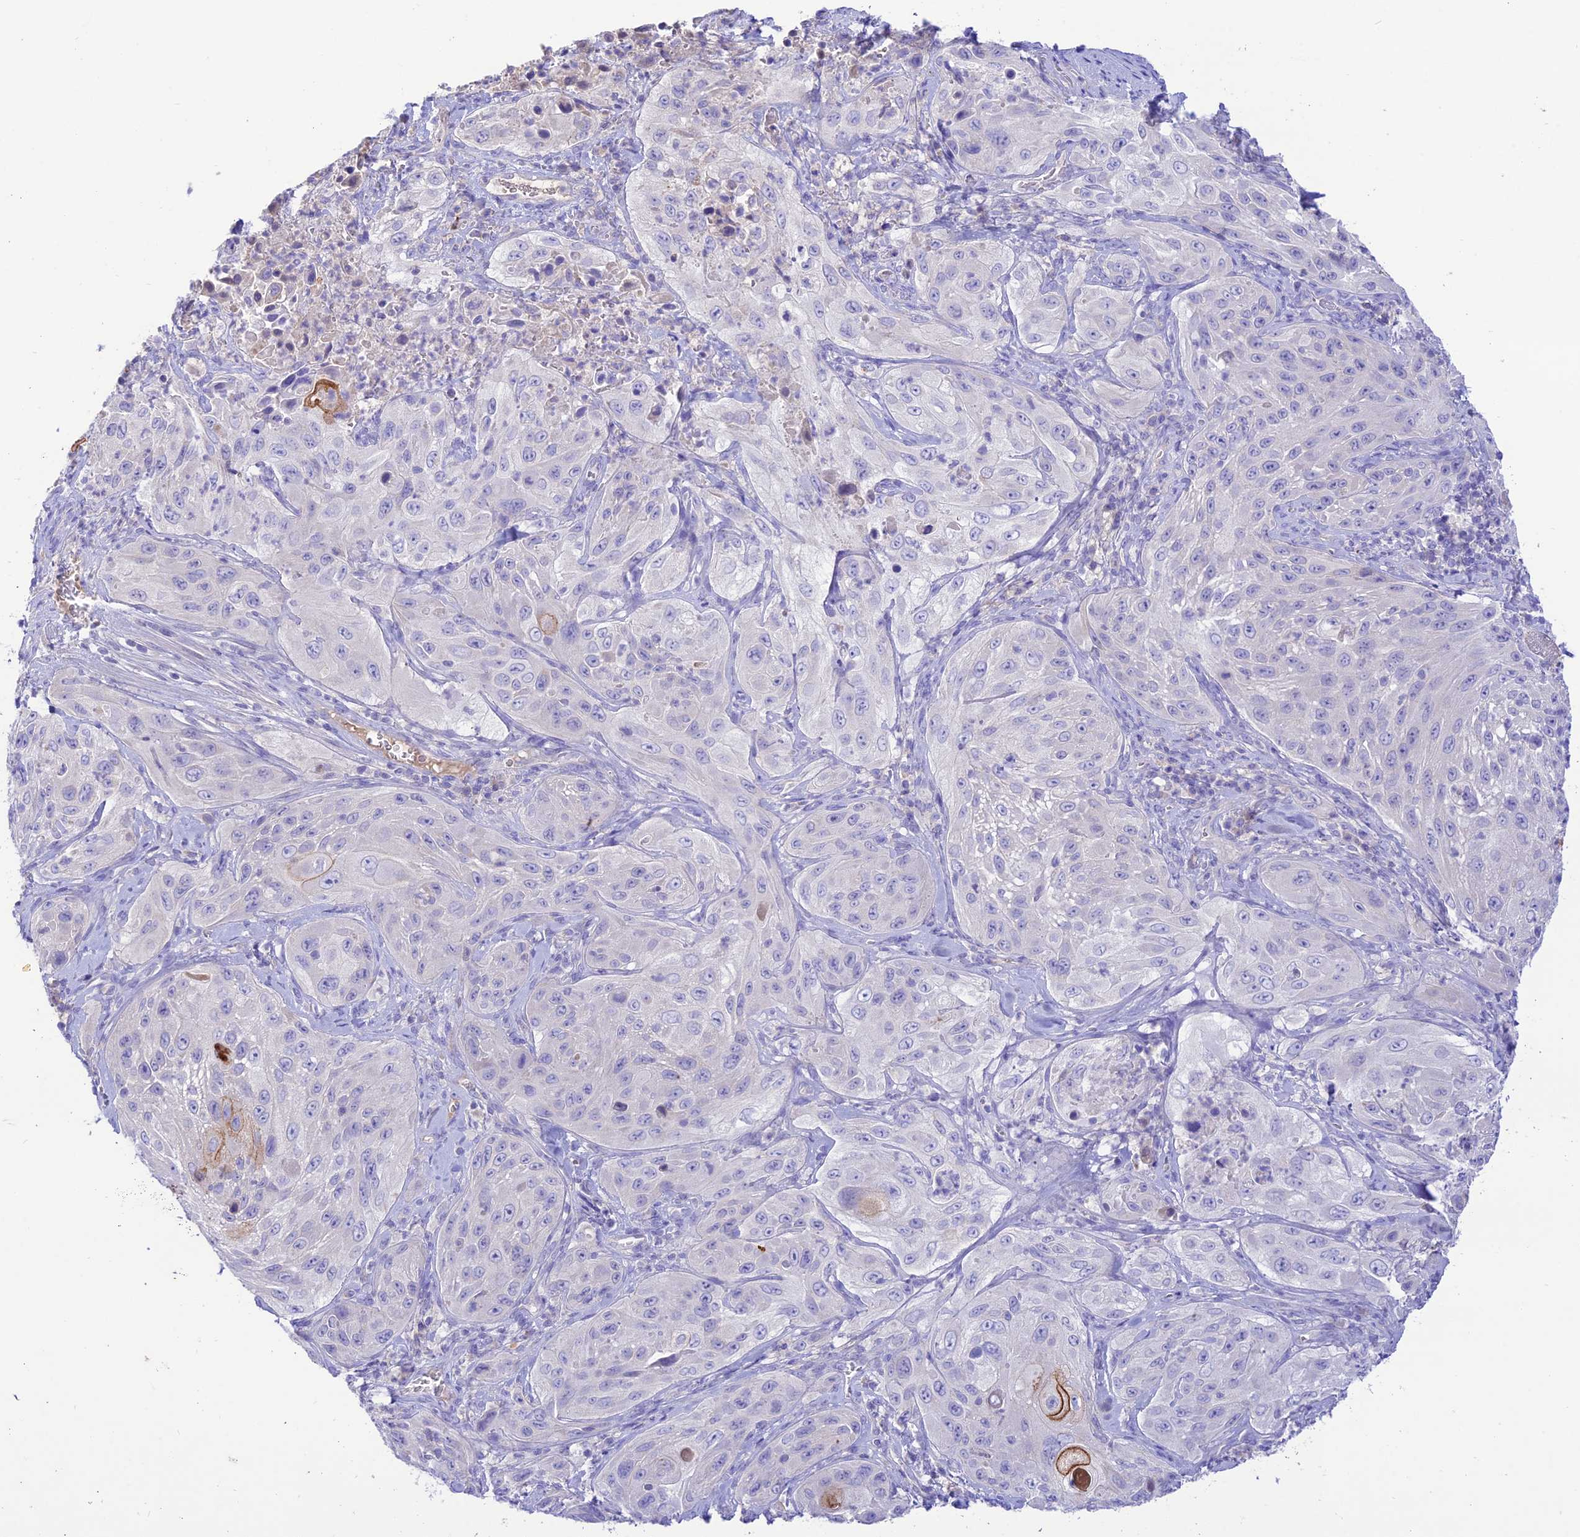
{"staining": {"intensity": "moderate", "quantity": "<25%", "location": "cytoplasmic/membranous"}, "tissue": "cervical cancer", "cell_type": "Tumor cells", "image_type": "cancer", "snomed": [{"axis": "morphology", "description": "Squamous cell carcinoma, NOS"}, {"axis": "topography", "description": "Cervix"}], "caption": "Protein expression analysis of cervical cancer (squamous cell carcinoma) shows moderate cytoplasmic/membranous expression in about <25% of tumor cells.", "gene": "NLRP9", "patient": {"sex": "female", "age": 42}}